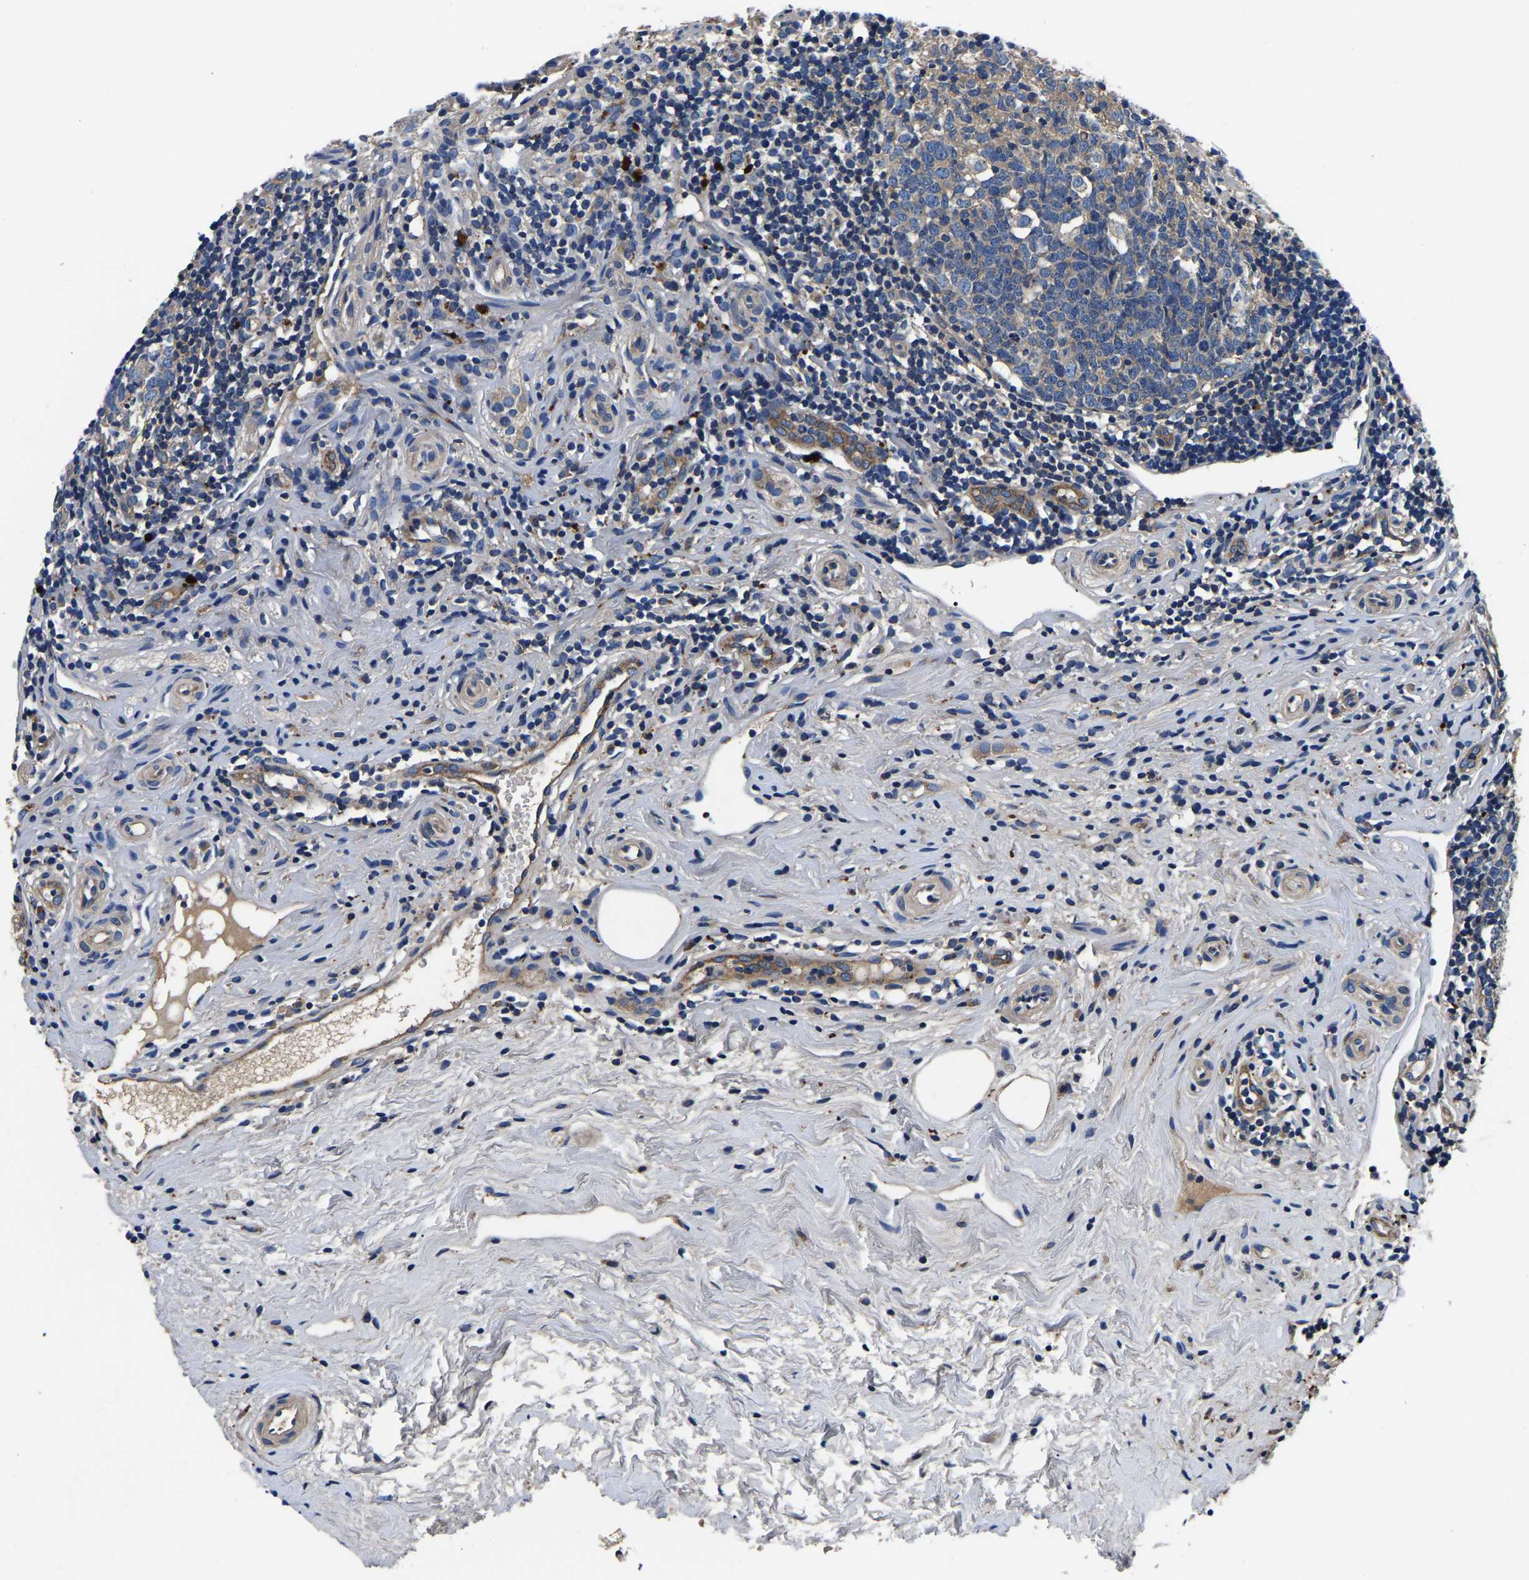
{"staining": {"intensity": "moderate", "quantity": ">75%", "location": "cytoplasmic/membranous"}, "tissue": "appendix", "cell_type": "Glandular cells", "image_type": "normal", "snomed": [{"axis": "morphology", "description": "Normal tissue, NOS"}, {"axis": "topography", "description": "Appendix"}], "caption": "DAB (3,3'-diaminobenzidine) immunohistochemical staining of benign human appendix shows moderate cytoplasmic/membranous protein positivity in approximately >75% of glandular cells. (DAB = brown stain, brightfield microscopy at high magnification).", "gene": "SH3GLB1", "patient": {"sex": "female", "age": 20}}